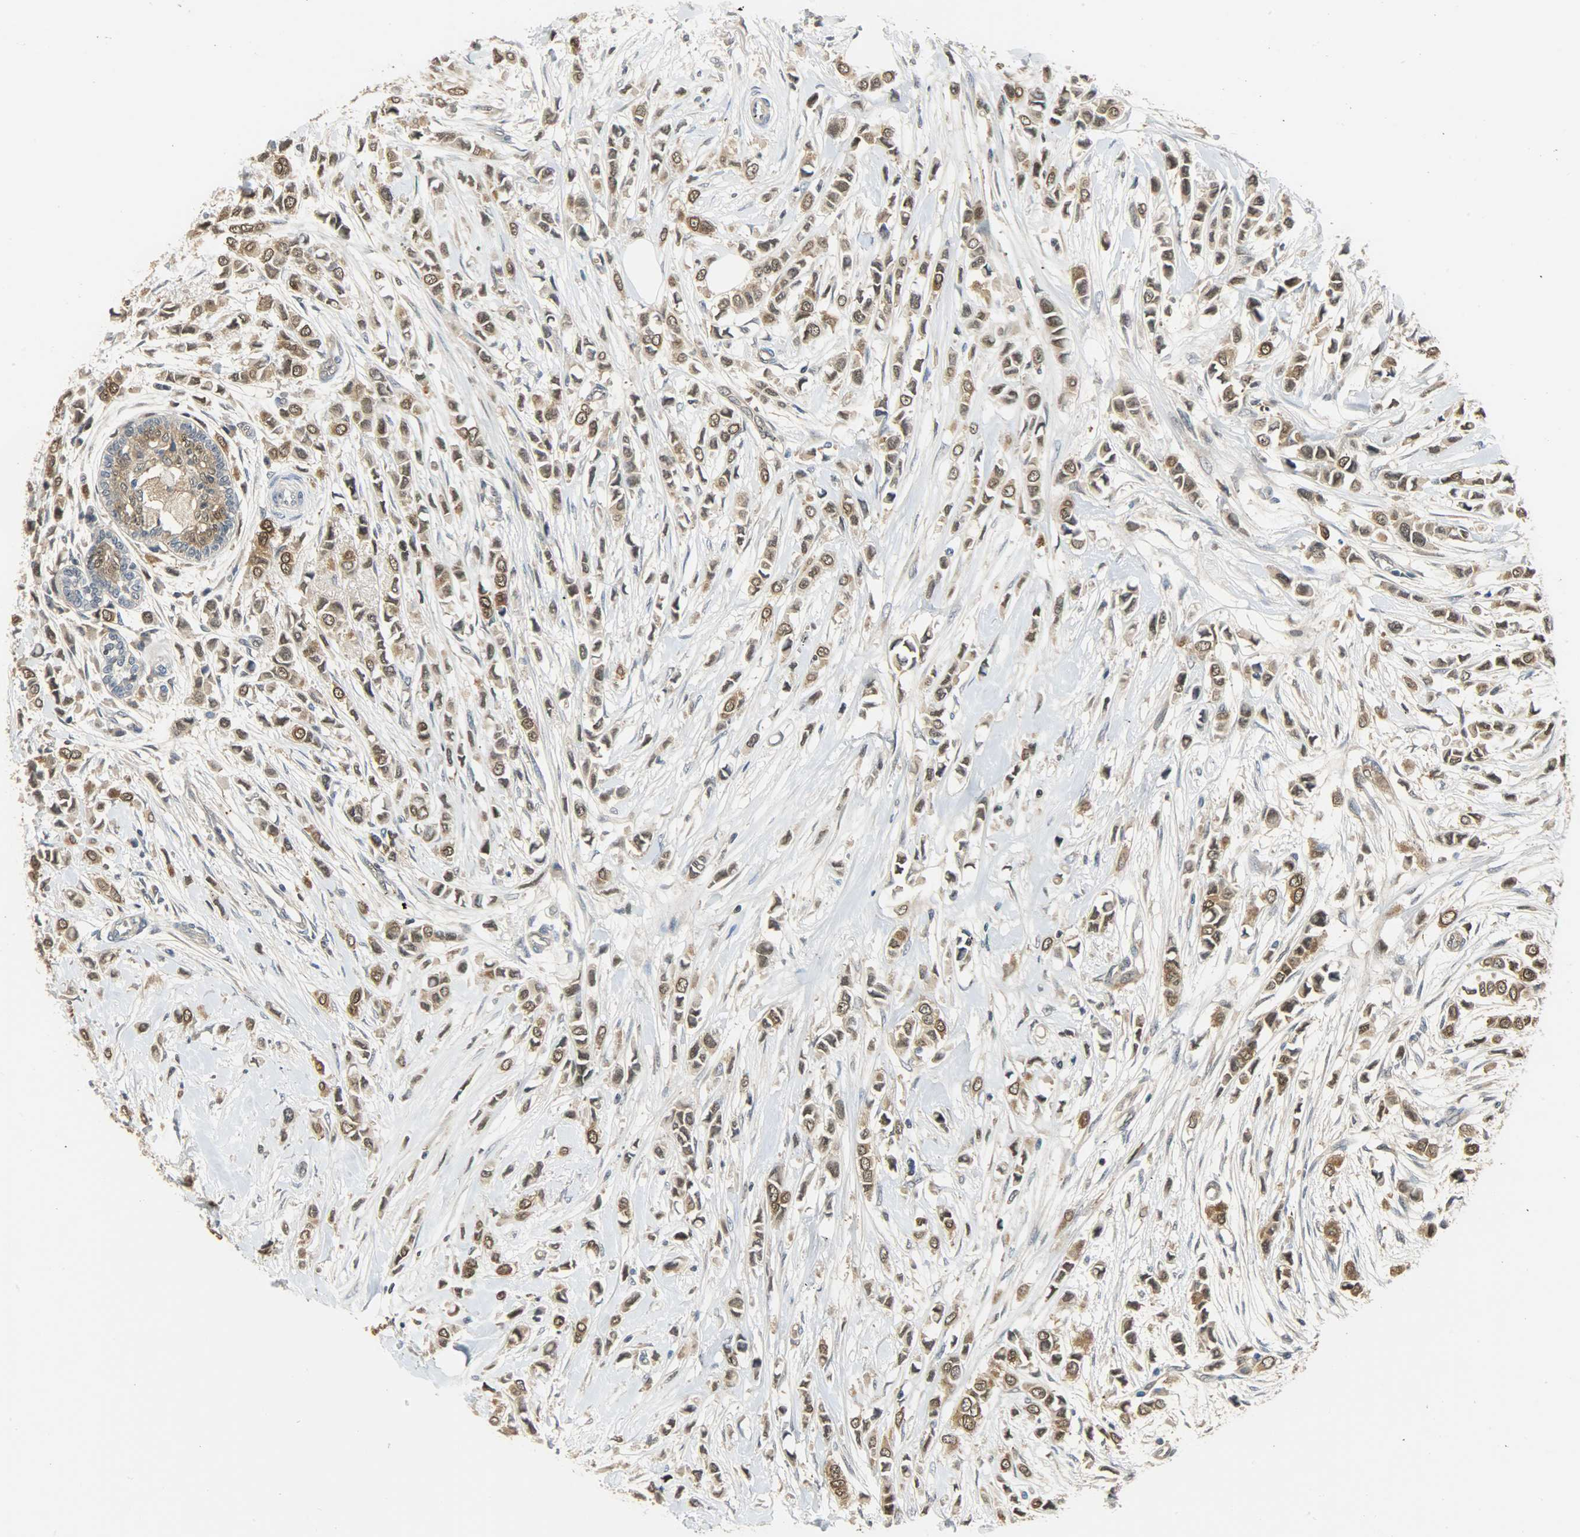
{"staining": {"intensity": "strong", "quantity": ">75%", "location": "cytoplasmic/membranous,nuclear"}, "tissue": "breast cancer", "cell_type": "Tumor cells", "image_type": "cancer", "snomed": [{"axis": "morphology", "description": "Lobular carcinoma"}, {"axis": "topography", "description": "Breast"}], "caption": "Immunohistochemical staining of breast cancer demonstrates strong cytoplasmic/membranous and nuclear protein staining in about >75% of tumor cells.", "gene": "EIF4EBP1", "patient": {"sex": "female", "age": 51}}